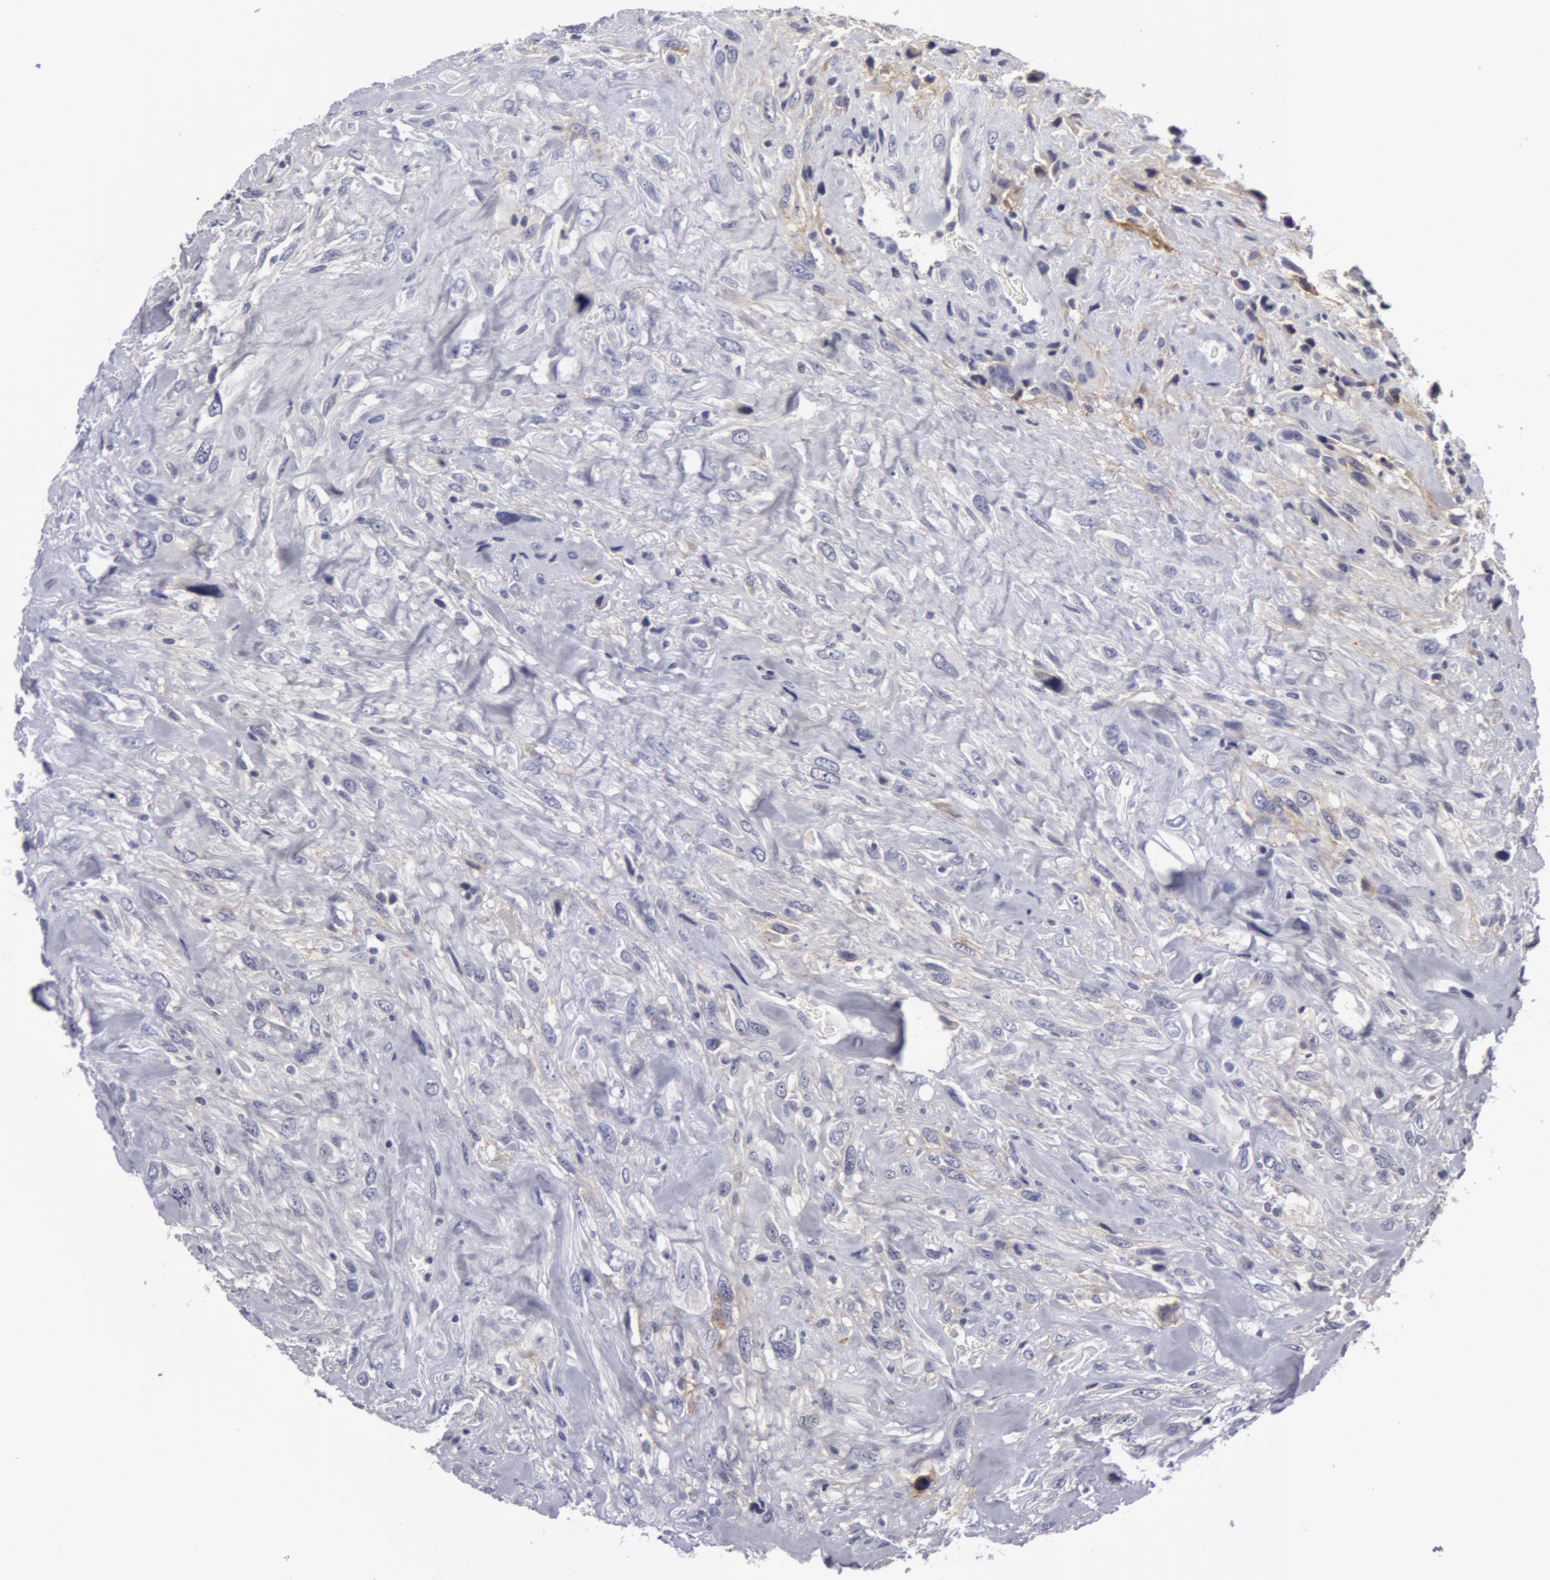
{"staining": {"intensity": "moderate", "quantity": "25%-75%", "location": "cytoplasmic/membranous"}, "tissue": "breast cancer", "cell_type": "Tumor cells", "image_type": "cancer", "snomed": [{"axis": "morphology", "description": "Neoplasm, malignant, NOS"}, {"axis": "topography", "description": "Breast"}], "caption": "Malignant neoplasm (breast) was stained to show a protein in brown. There is medium levels of moderate cytoplasmic/membranous positivity in about 25%-75% of tumor cells.", "gene": "NLGN4X", "patient": {"sex": "female", "age": 50}}